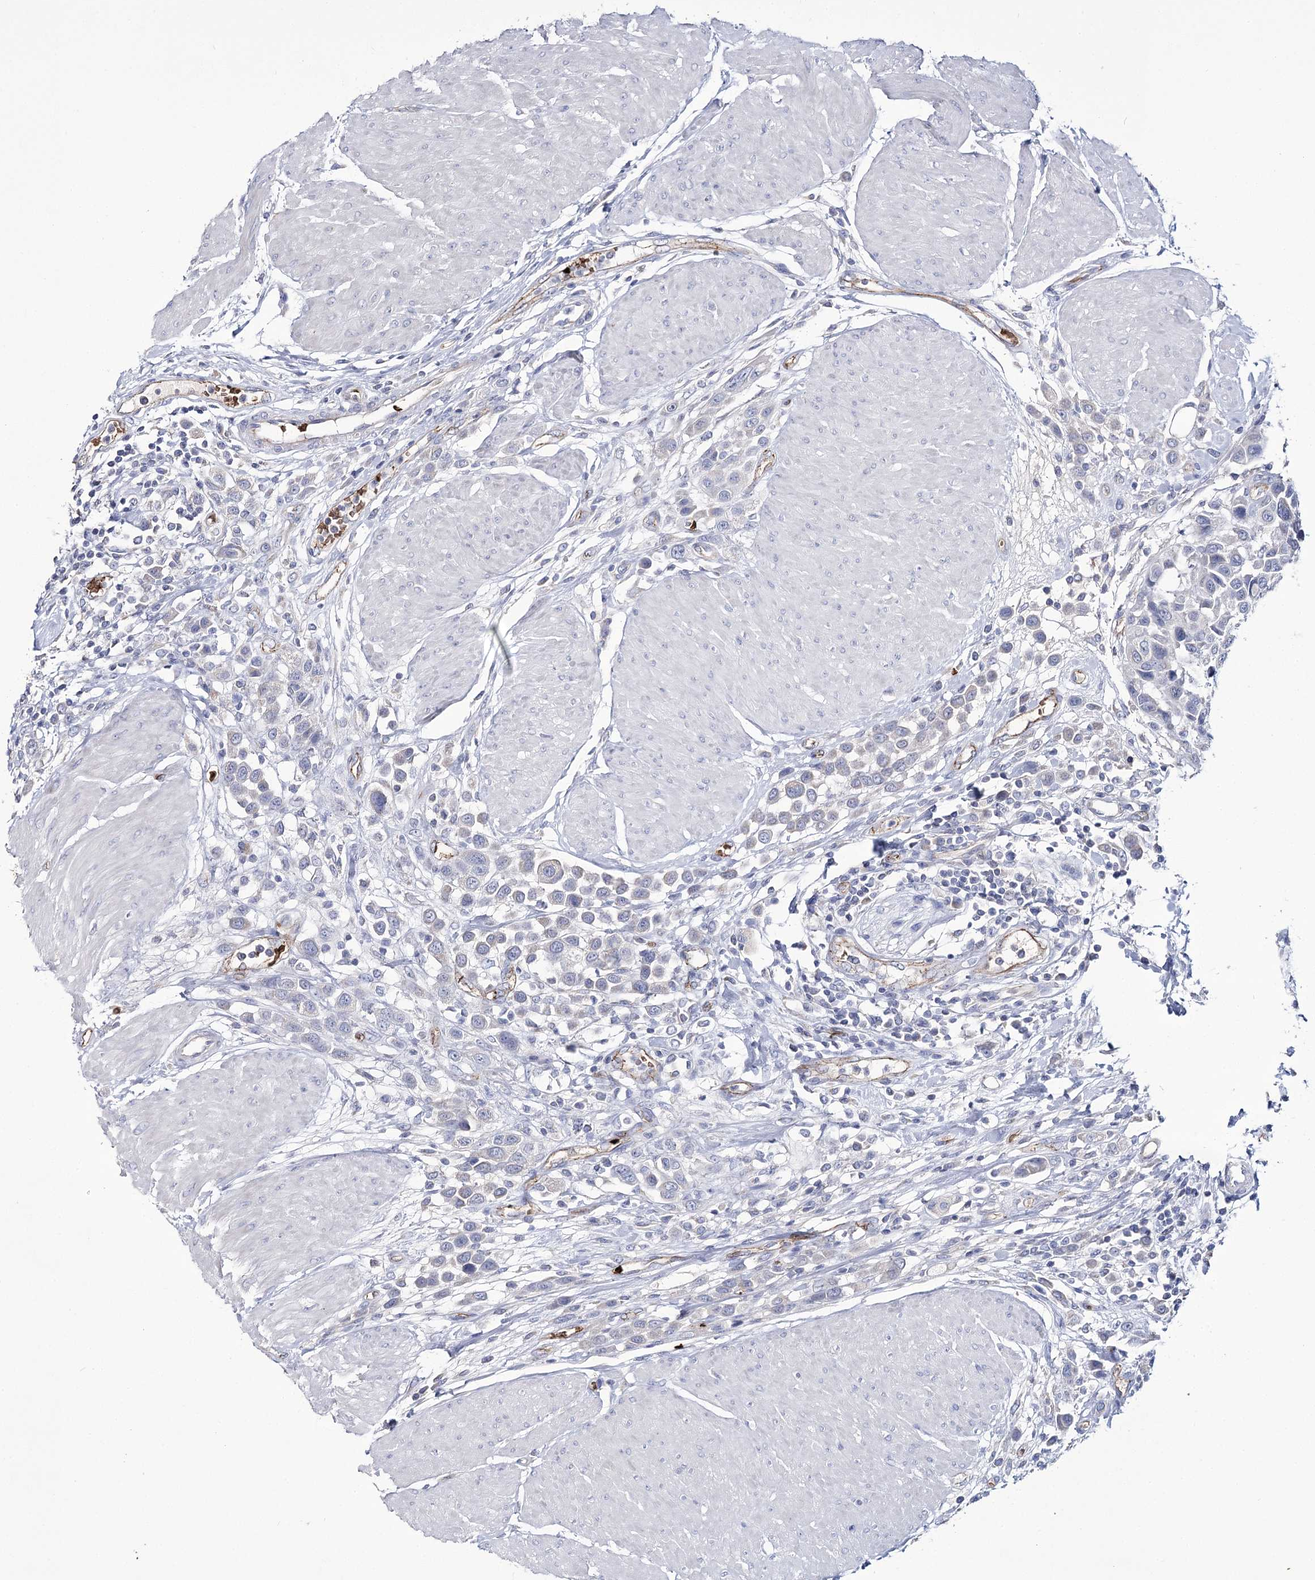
{"staining": {"intensity": "negative", "quantity": "none", "location": "none"}, "tissue": "urothelial cancer", "cell_type": "Tumor cells", "image_type": "cancer", "snomed": [{"axis": "morphology", "description": "Urothelial carcinoma, High grade"}, {"axis": "topography", "description": "Urinary bladder"}], "caption": "This is an immunohistochemistry image of urothelial carcinoma (high-grade). There is no expression in tumor cells.", "gene": "GBF1", "patient": {"sex": "male", "age": 50}}